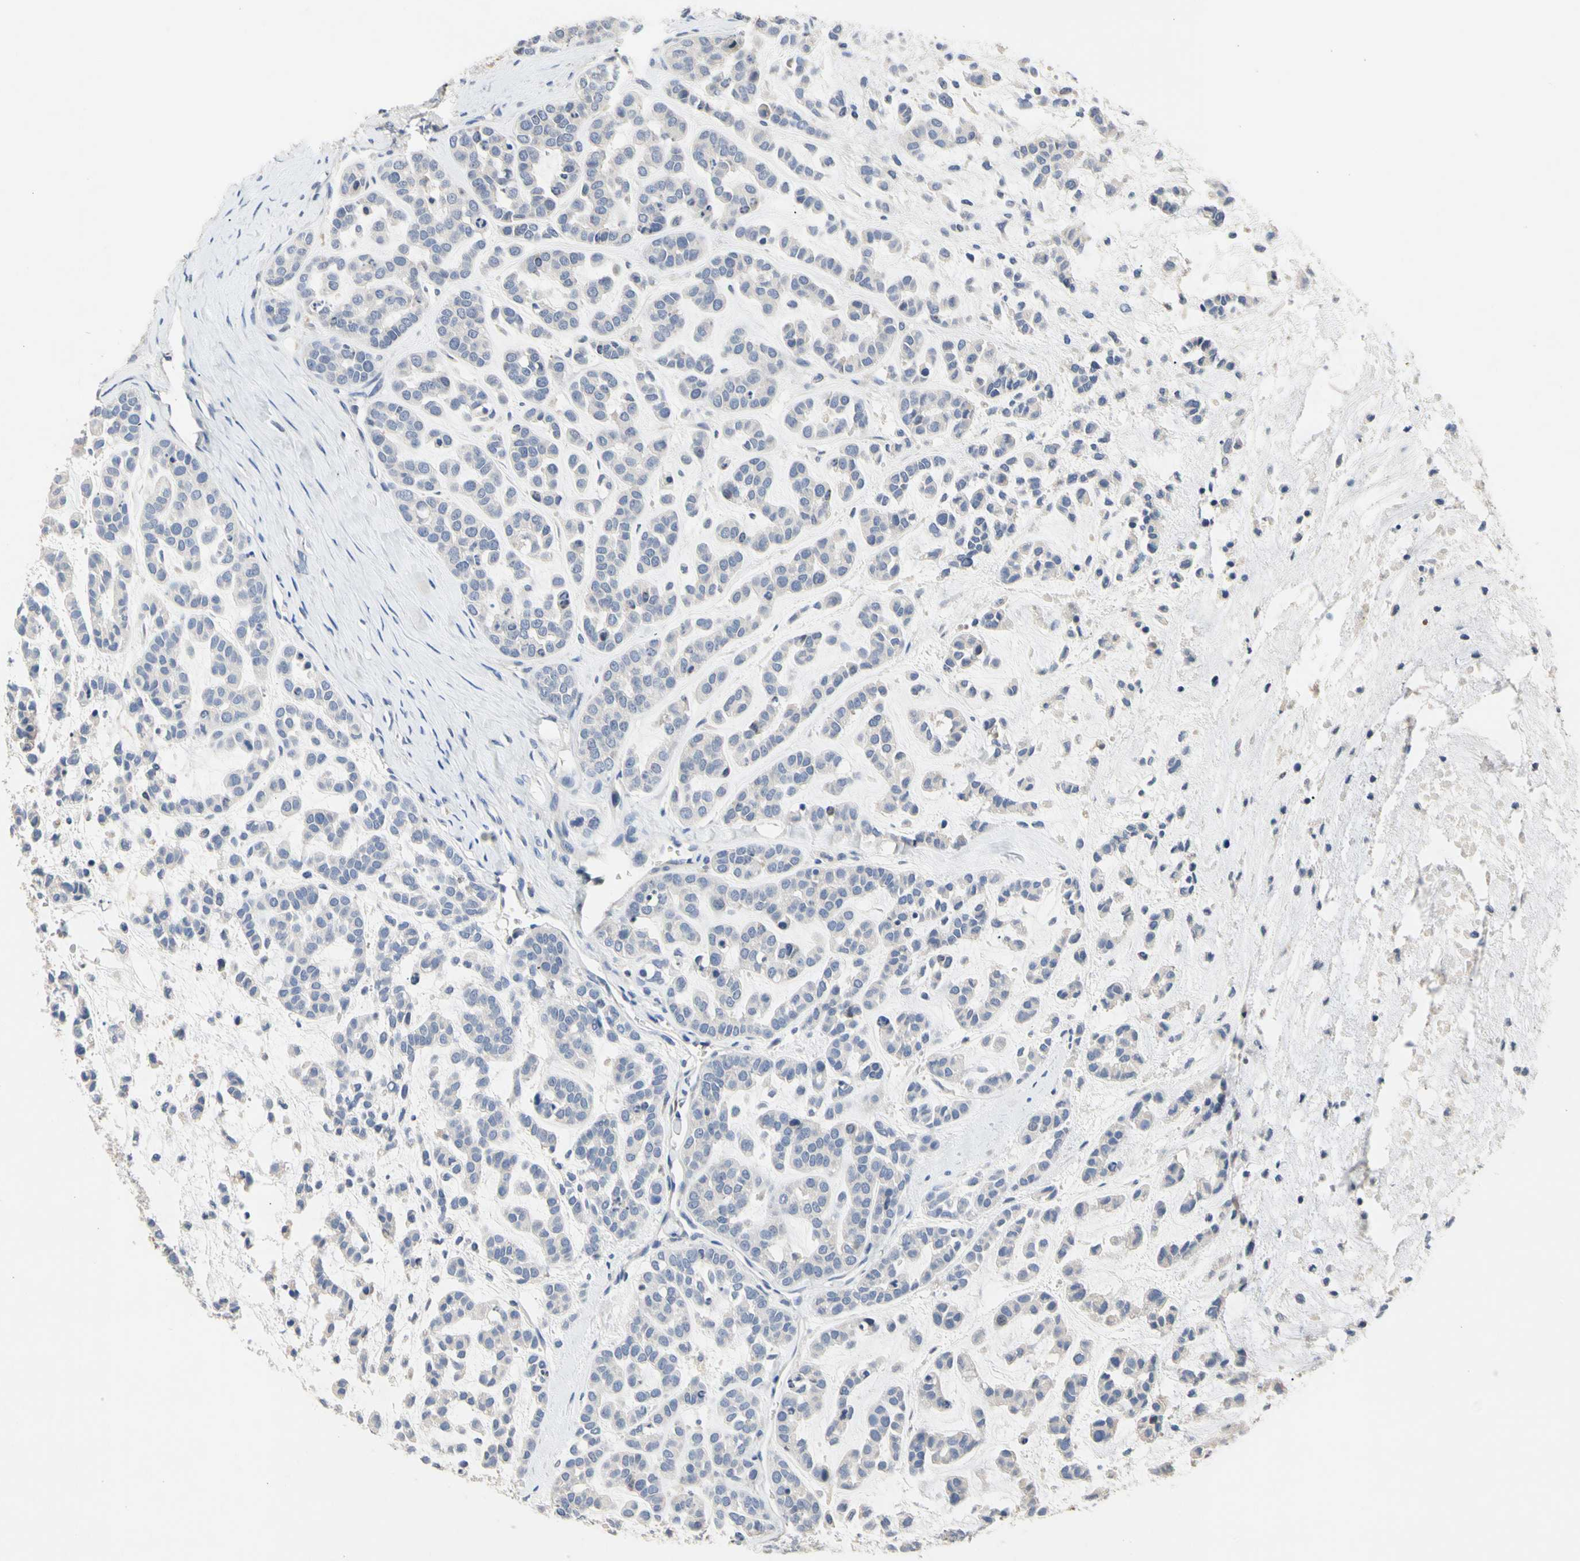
{"staining": {"intensity": "negative", "quantity": "none", "location": "none"}, "tissue": "head and neck cancer", "cell_type": "Tumor cells", "image_type": "cancer", "snomed": [{"axis": "morphology", "description": "Adenocarcinoma, NOS"}, {"axis": "morphology", "description": "Adenoma, NOS"}, {"axis": "topography", "description": "Head-Neck"}], "caption": "High magnification brightfield microscopy of adenoma (head and neck) stained with DAB (3,3'-diaminobenzidine) (brown) and counterstained with hematoxylin (blue): tumor cells show no significant staining.", "gene": "ADA2", "patient": {"sex": "female", "age": 55}}